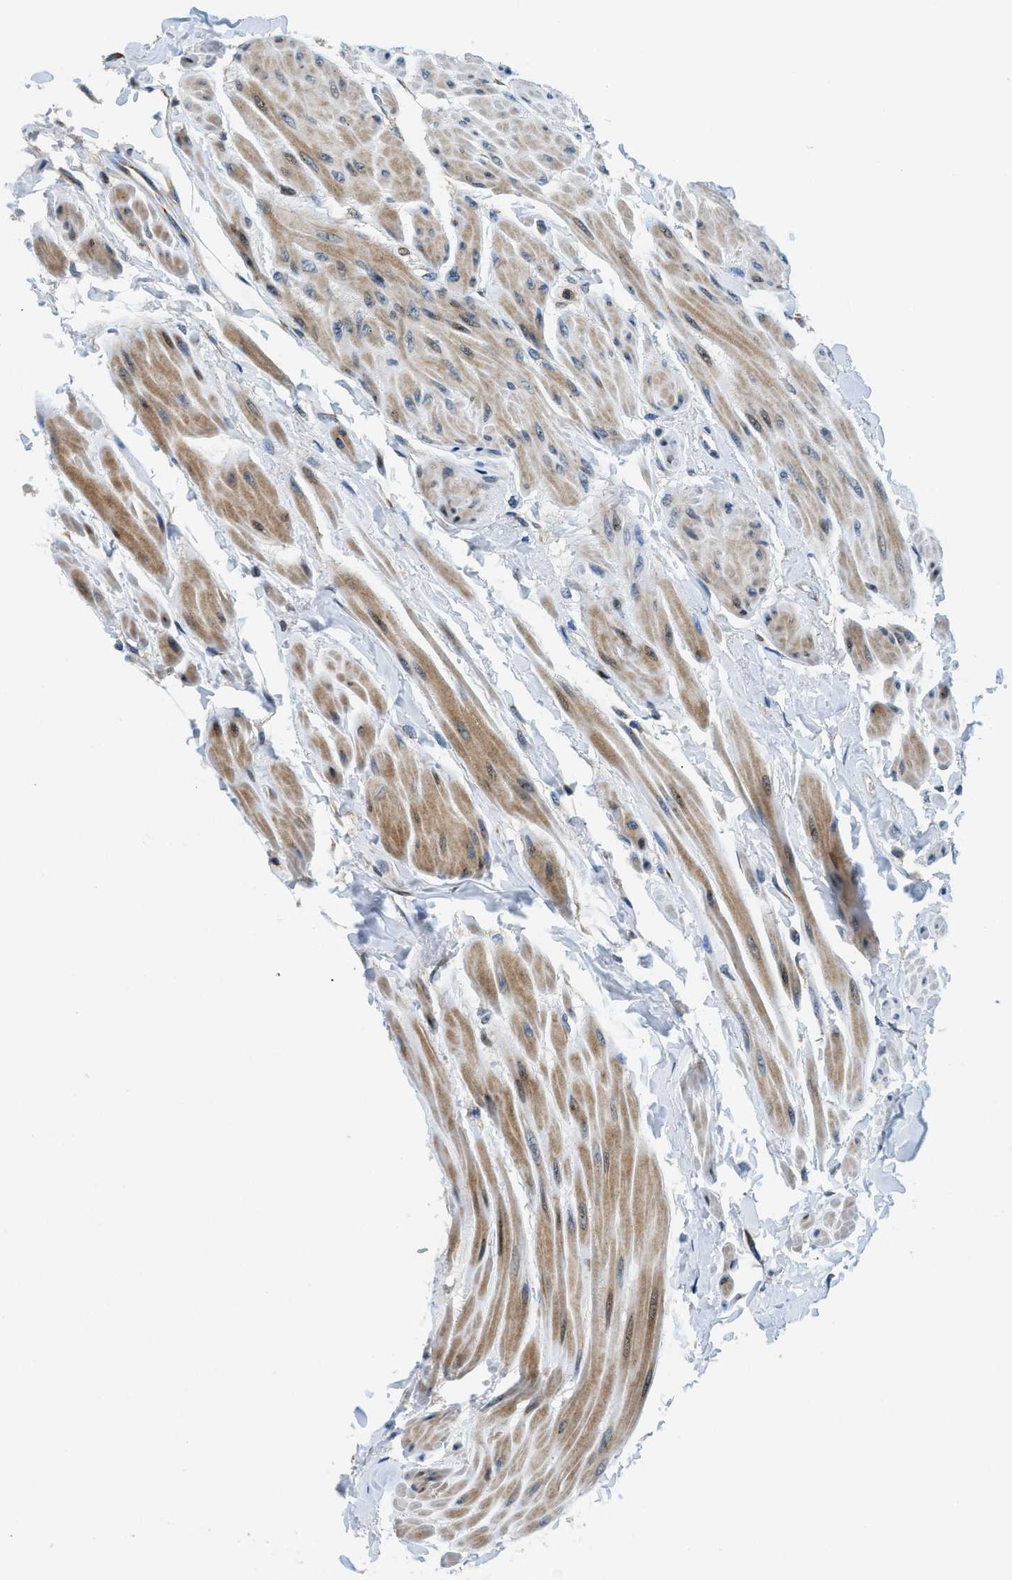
{"staining": {"intensity": "moderate", "quantity": "<25%", "location": "cytoplasmic/membranous"}, "tissue": "urinary bladder", "cell_type": "Urothelial cells", "image_type": "normal", "snomed": [{"axis": "morphology", "description": "Normal tissue, NOS"}, {"axis": "topography", "description": "Urinary bladder"}], "caption": "A high-resolution photomicrograph shows immunohistochemistry (IHC) staining of unremarkable urinary bladder, which demonstrates moderate cytoplasmic/membranous positivity in about <25% of urothelial cells.", "gene": "FUT8", "patient": {"sex": "female", "age": 79}}